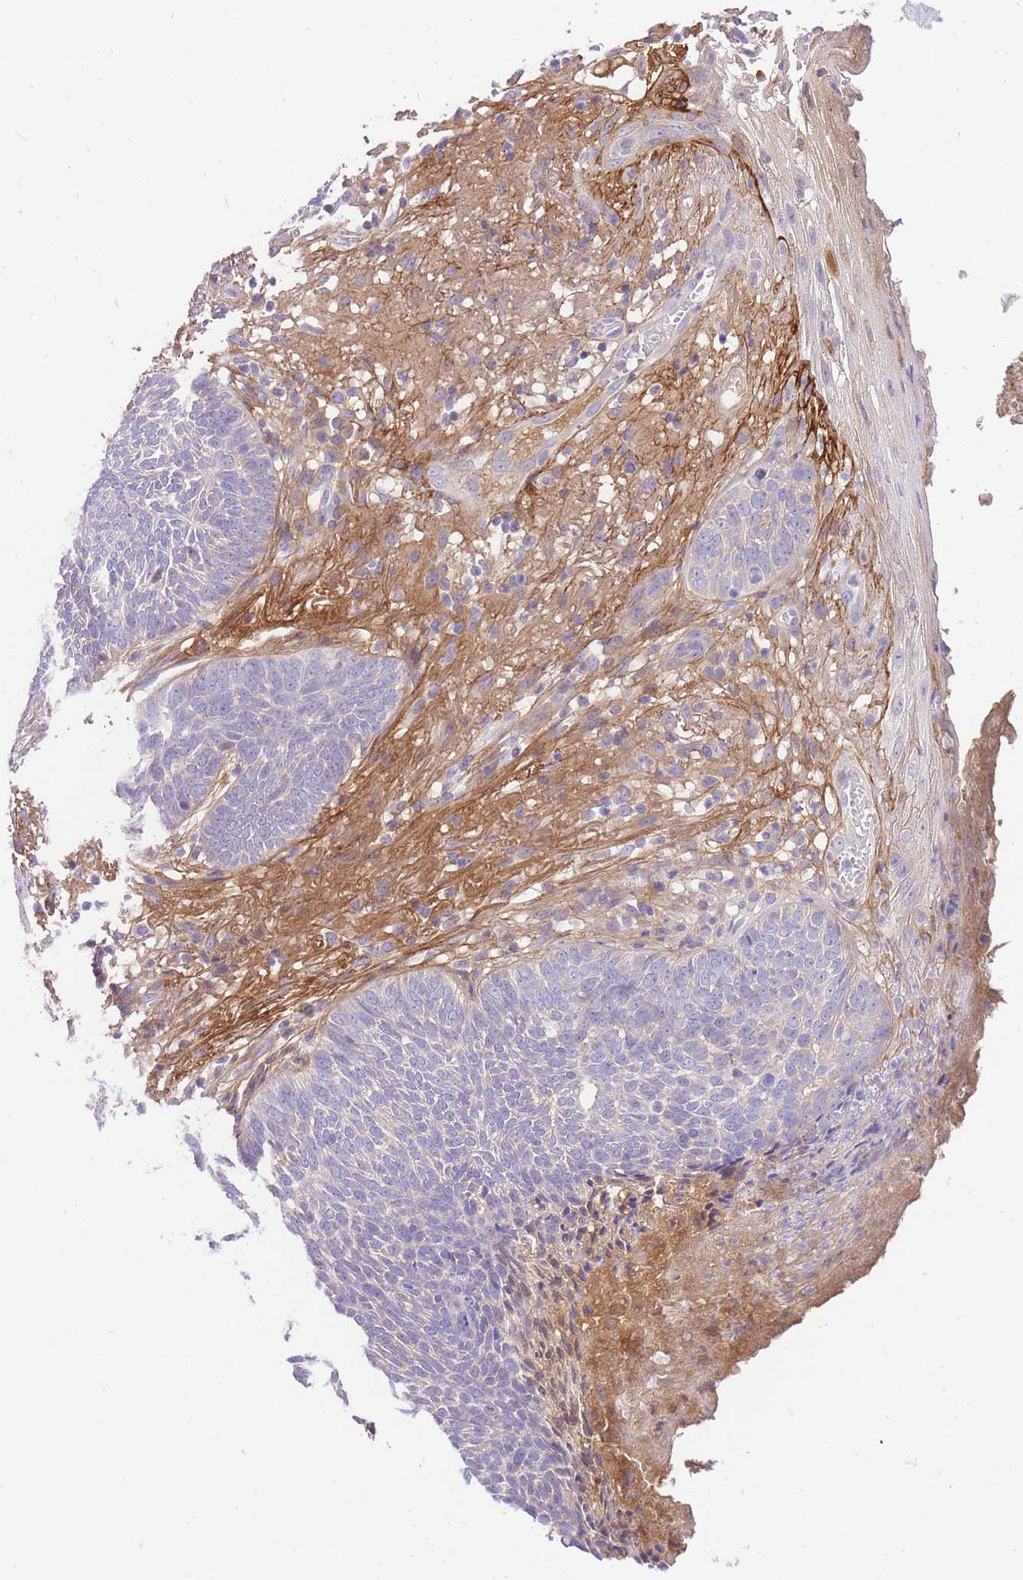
{"staining": {"intensity": "negative", "quantity": "none", "location": "none"}, "tissue": "skin cancer", "cell_type": "Tumor cells", "image_type": "cancer", "snomed": [{"axis": "morphology", "description": "Normal tissue, NOS"}, {"axis": "morphology", "description": "Basal cell carcinoma"}, {"axis": "topography", "description": "Skin"}], "caption": "Immunohistochemical staining of human skin cancer displays no significant expression in tumor cells.", "gene": "LIPH", "patient": {"sex": "male", "age": 64}}